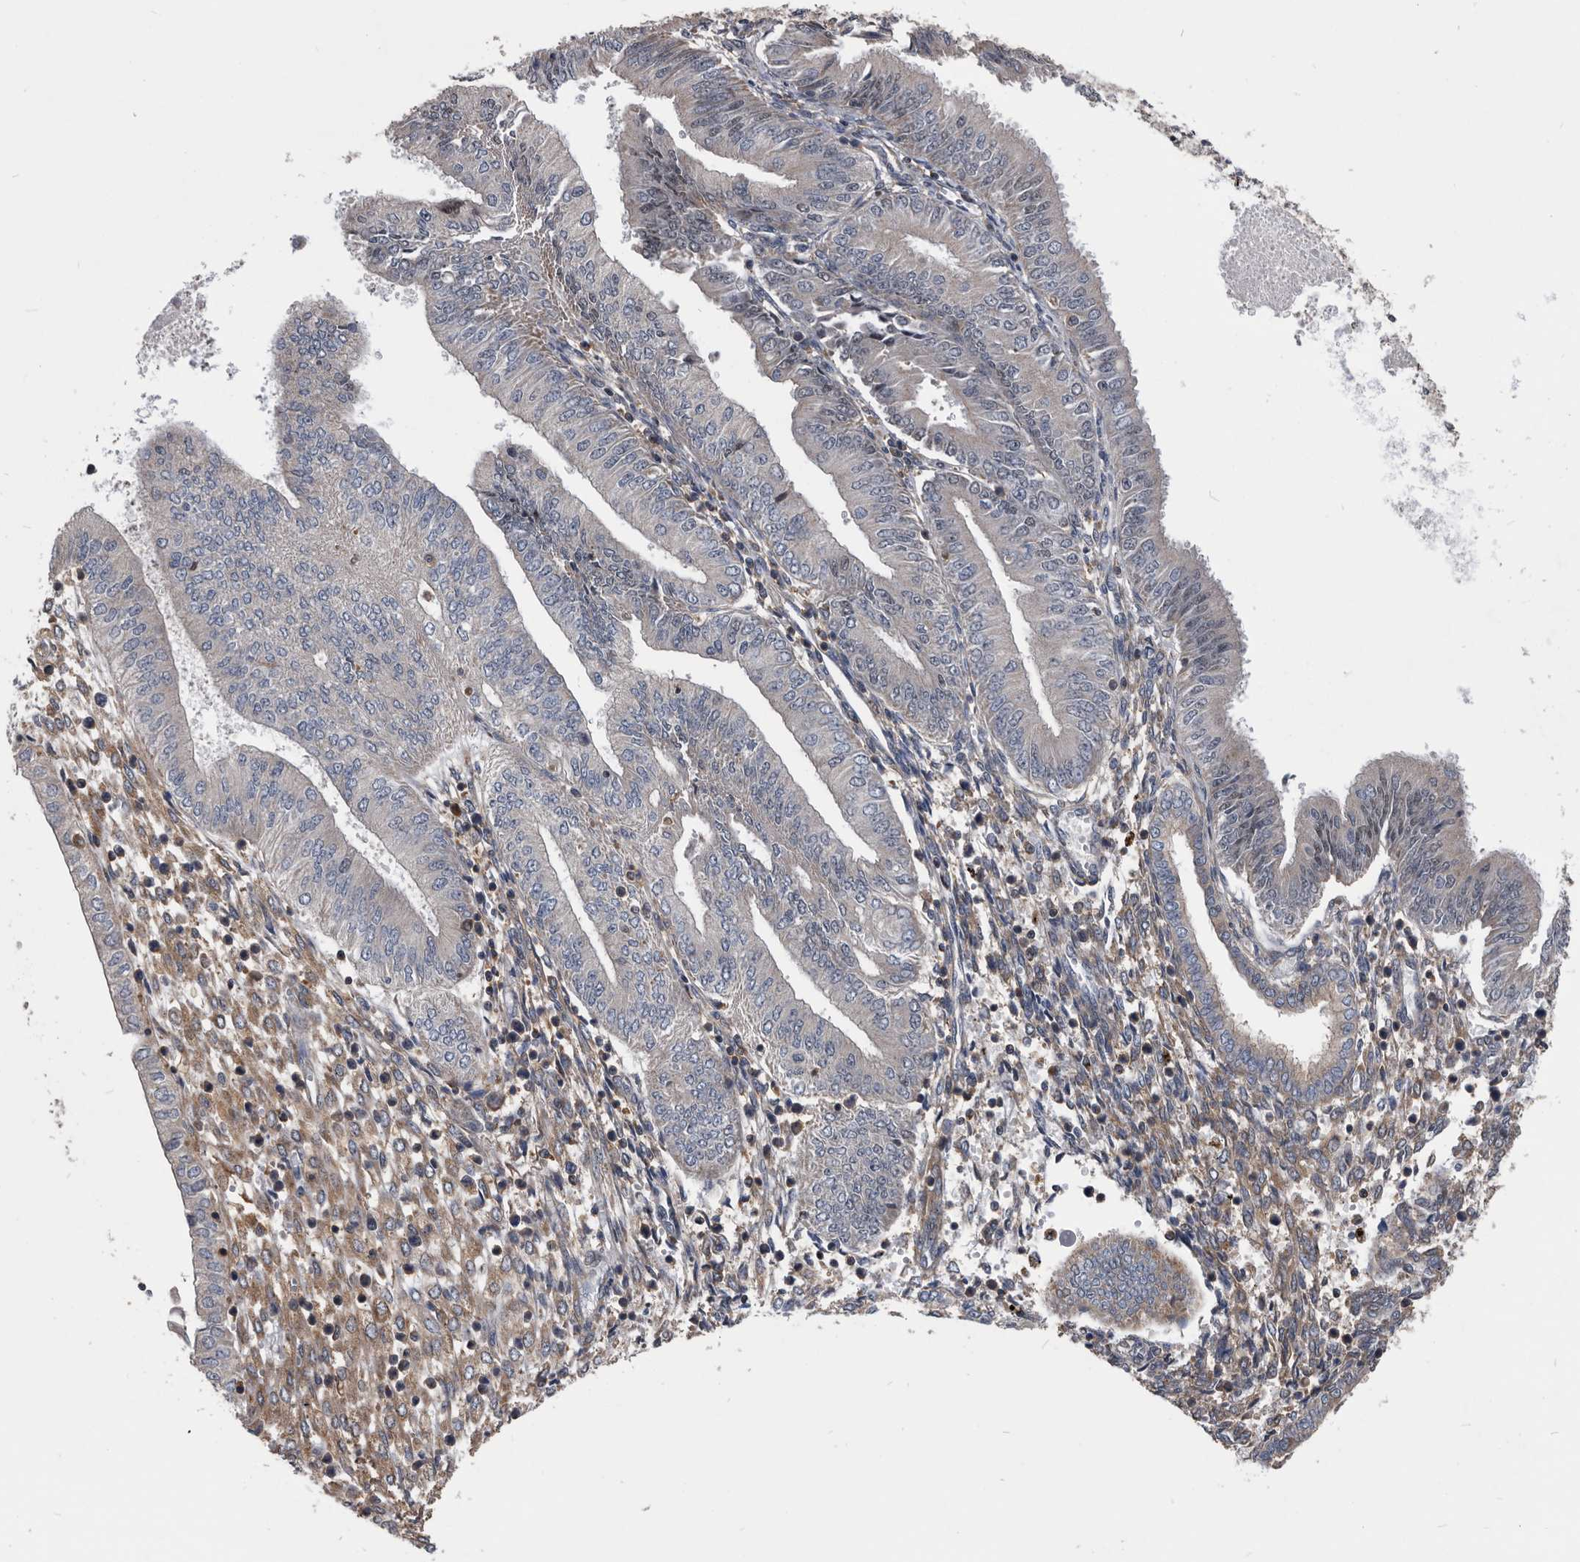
{"staining": {"intensity": "negative", "quantity": "none", "location": "none"}, "tissue": "endometrial cancer", "cell_type": "Tumor cells", "image_type": "cancer", "snomed": [{"axis": "morphology", "description": "Adenocarcinoma, NOS"}, {"axis": "topography", "description": "Endometrium"}], "caption": "DAB (3,3'-diaminobenzidine) immunohistochemical staining of endometrial cancer (adenocarcinoma) shows no significant positivity in tumor cells.", "gene": "NRBP1", "patient": {"sex": "female", "age": 53}}